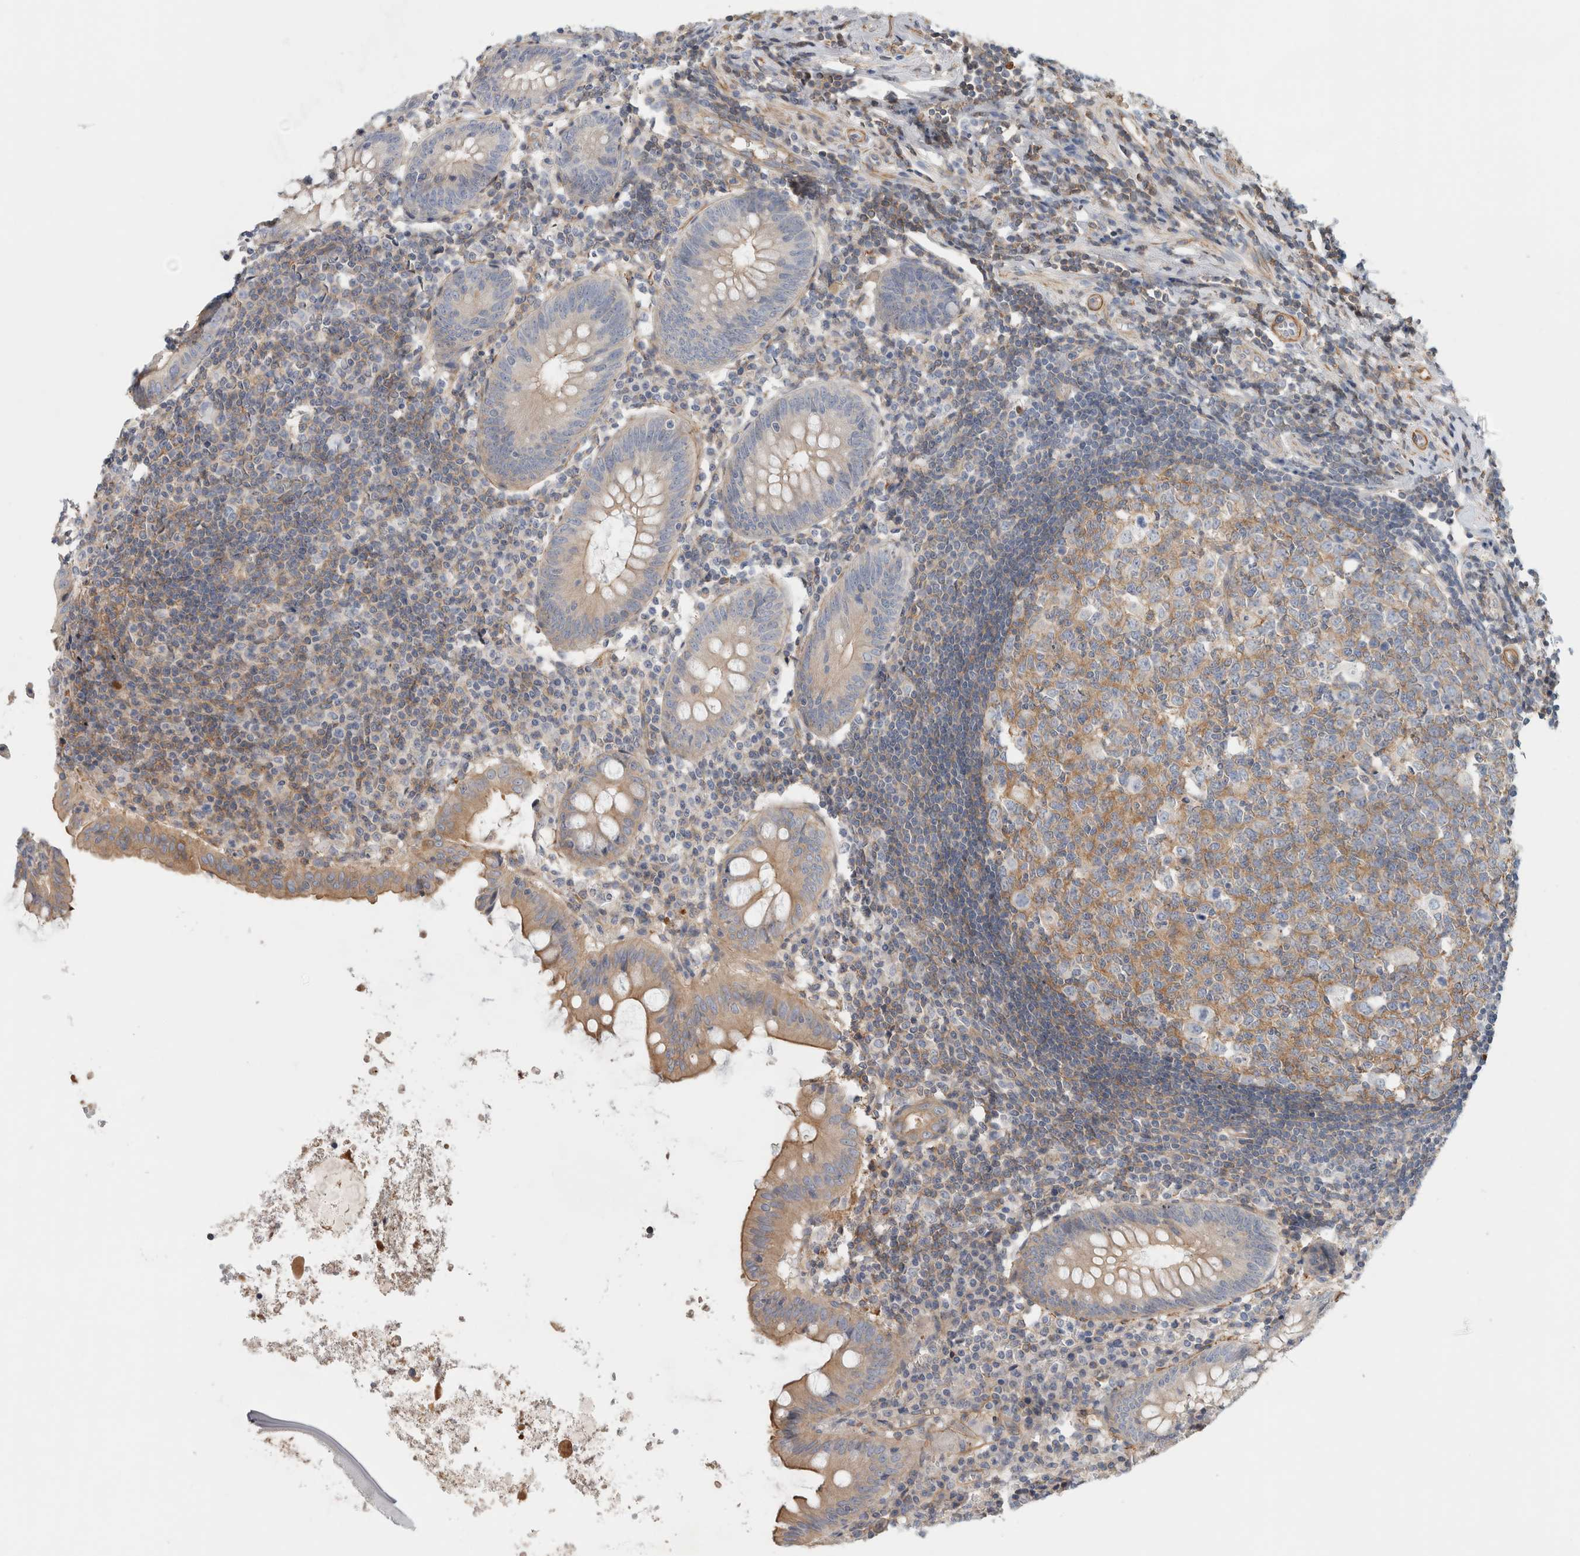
{"staining": {"intensity": "moderate", "quantity": "25%-75%", "location": "cytoplasmic/membranous"}, "tissue": "appendix", "cell_type": "Glandular cells", "image_type": "normal", "snomed": [{"axis": "morphology", "description": "Normal tissue, NOS"}, {"axis": "topography", "description": "Appendix"}], "caption": "This micrograph demonstrates immunohistochemistry staining of unremarkable appendix, with medium moderate cytoplasmic/membranous staining in about 25%-75% of glandular cells.", "gene": "CFI", "patient": {"sex": "female", "age": 54}}